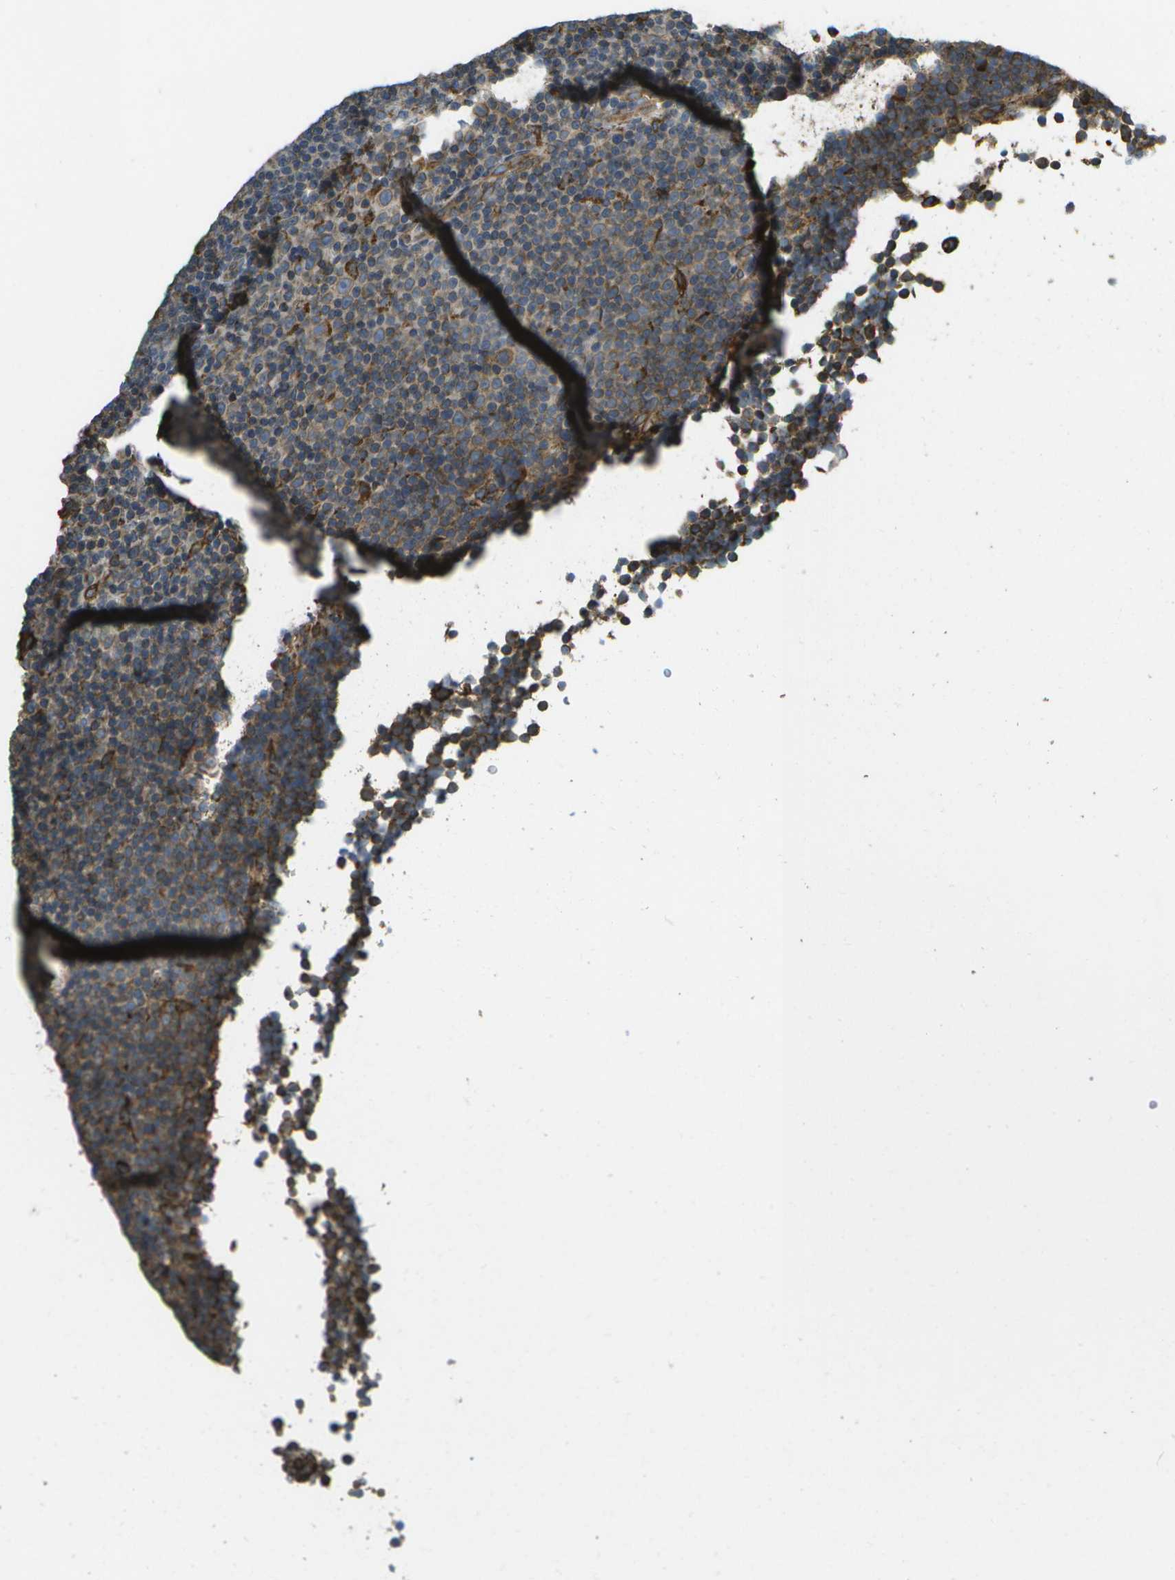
{"staining": {"intensity": "moderate", "quantity": "<25%", "location": "cytoplasmic/membranous"}, "tissue": "lymphoma", "cell_type": "Tumor cells", "image_type": "cancer", "snomed": [{"axis": "morphology", "description": "Malignant lymphoma, non-Hodgkin's type, Low grade"}, {"axis": "topography", "description": "Lymph node"}], "caption": "Protein staining exhibits moderate cytoplasmic/membranous positivity in about <25% of tumor cells in low-grade malignant lymphoma, non-Hodgkin's type.", "gene": "PDIA4", "patient": {"sex": "female", "age": 67}}